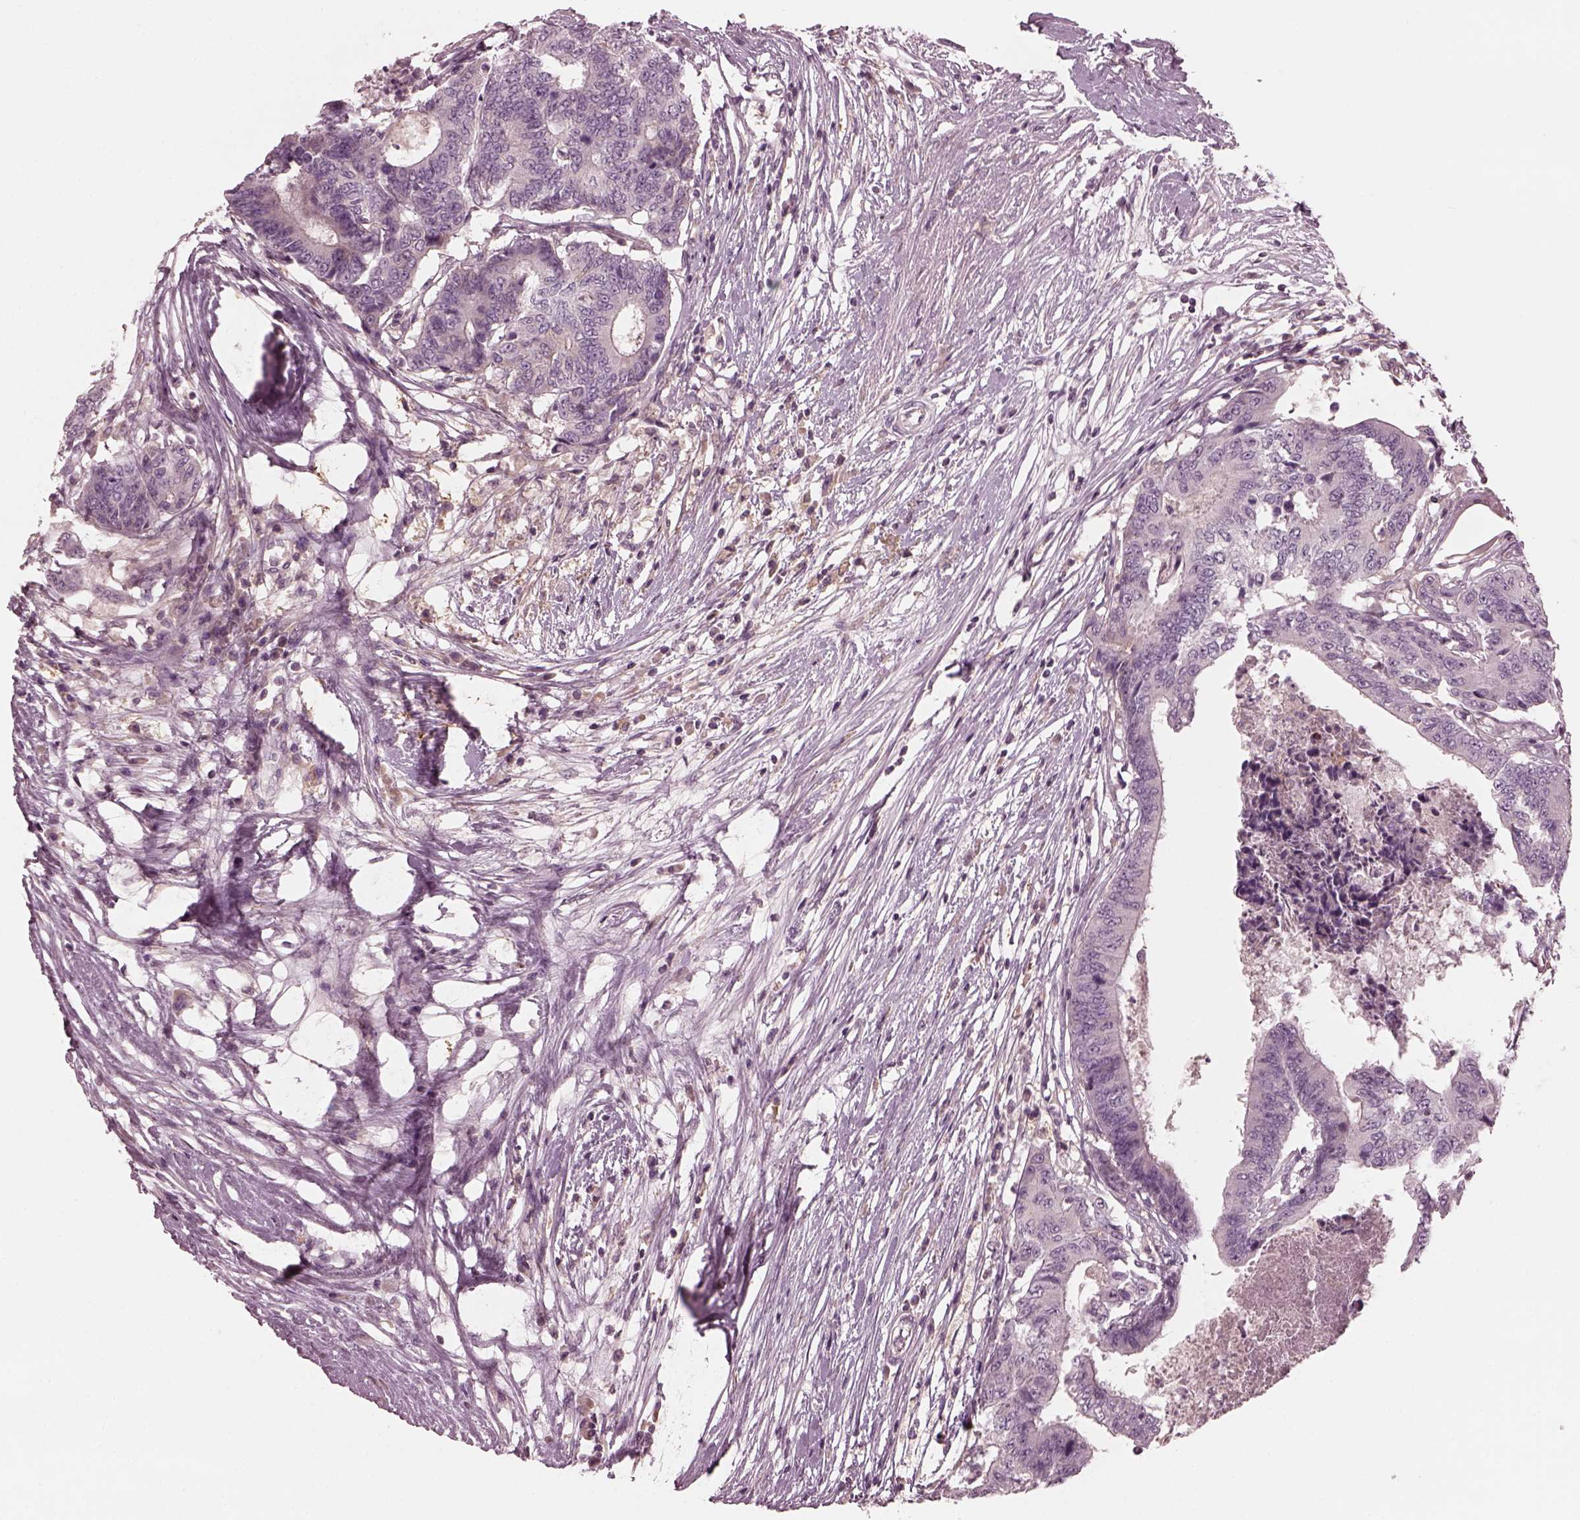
{"staining": {"intensity": "negative", "quantity": "none", "location": "none"}, "tissue": "colorectal cancer", "cell_type": "Tumor cells", "image_type": "cancer", "snomed": [{"axis": "morphology", "description": "Adenocarcinoma, NOS"}, {"axis": "topography", "description": "Colon"}], "caption": "Tumor cells show no significant protein staining in colorectal cancer.", "gene": "PORCN", "patient": {"sex": "female", "age": 48}}